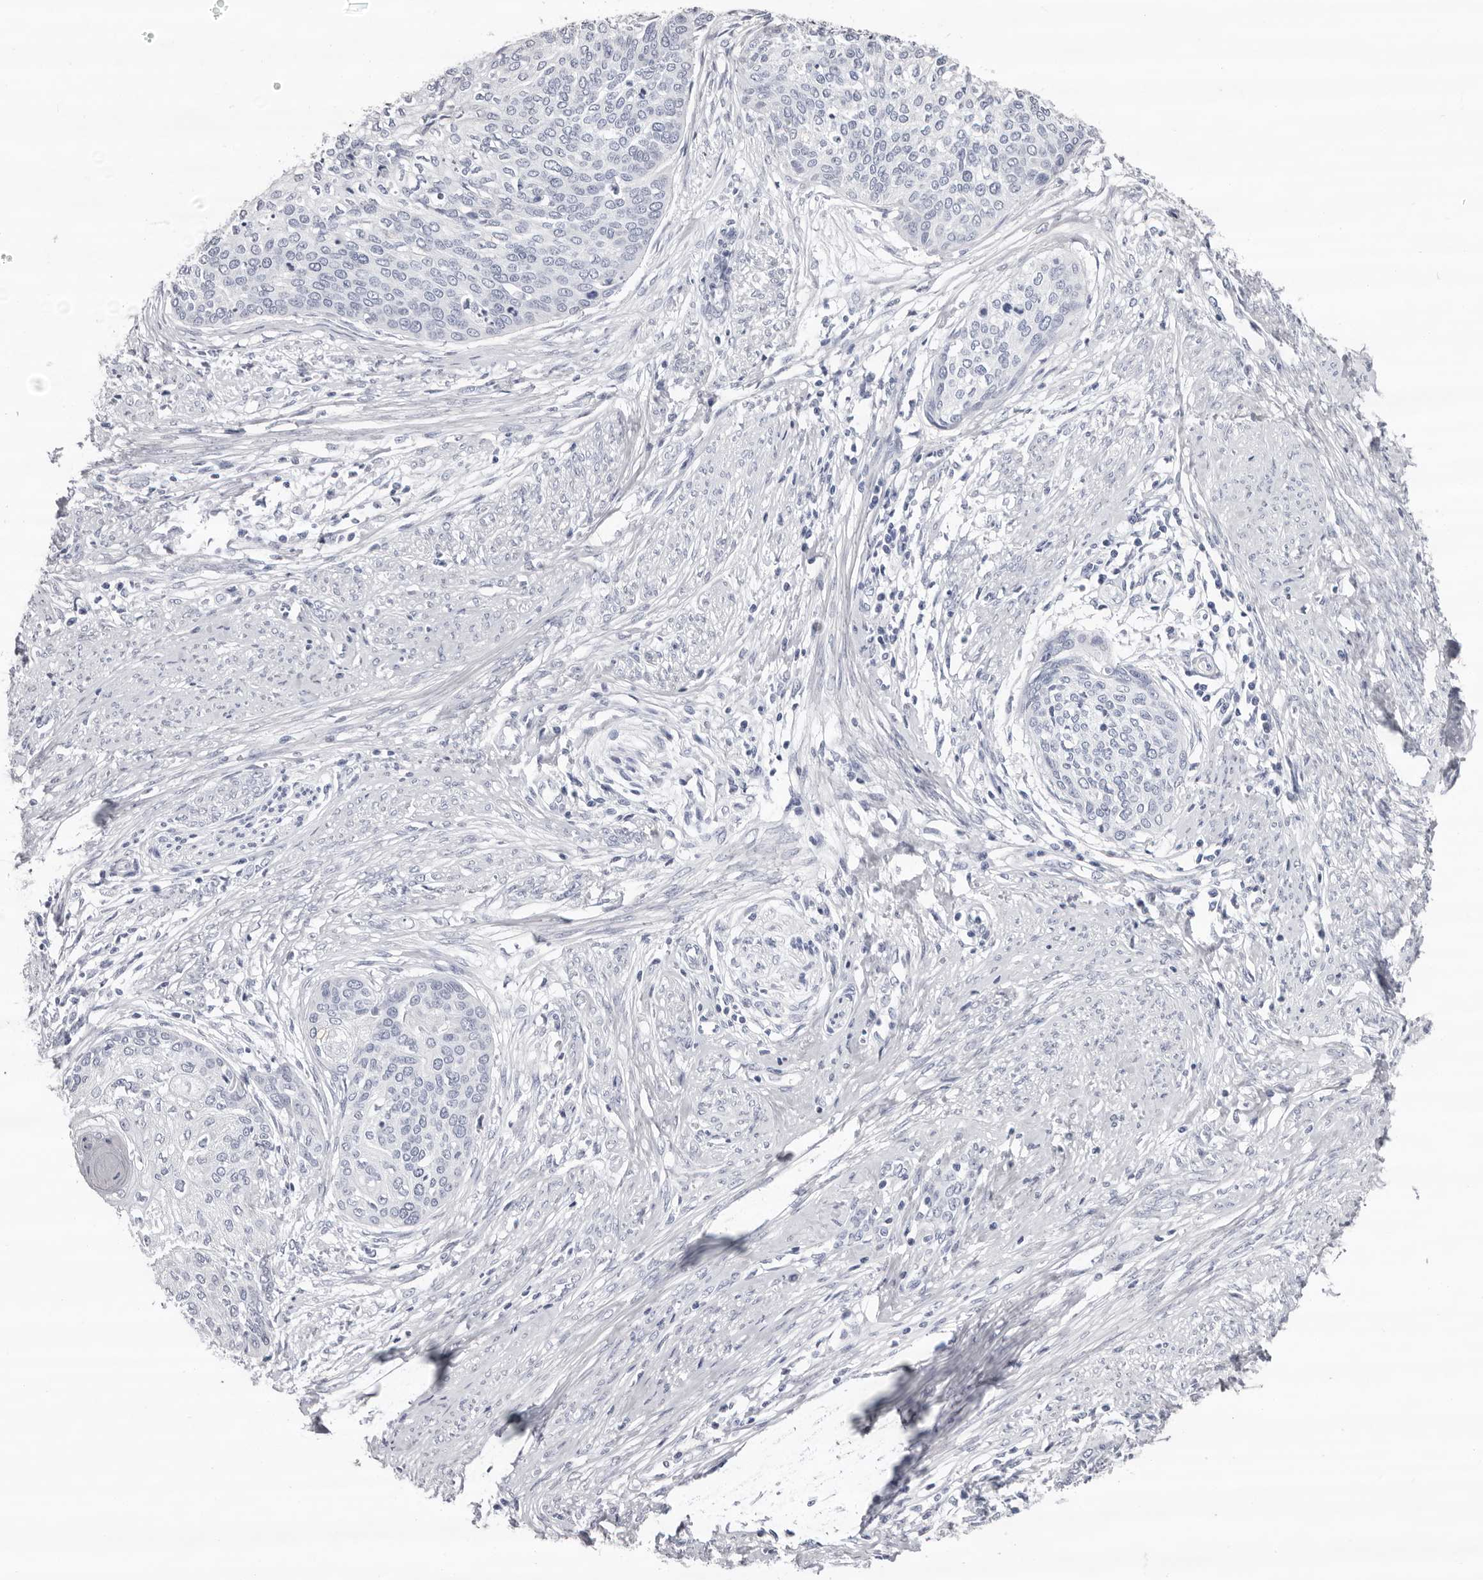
{"staining": {"intensity": "negative", "quantity": "none", "location": "none"}, "tissue": "cervical cancer", "cell_type": "Tumor cells", "image_type": "cancer", "snomed": [{"axis": "morphology", "description": "Squamous cell carcinoma, NOS"}, {"axis": "topography", "description": "Cervix"}], "caption": "This is an immunohistochemistry (IHC) photomicrograph of human squamous cell carcinoma (cervical). There is no expression in tumor cells.", "gene": "LPO", "patient": {"sex": "female", "age": 37}}